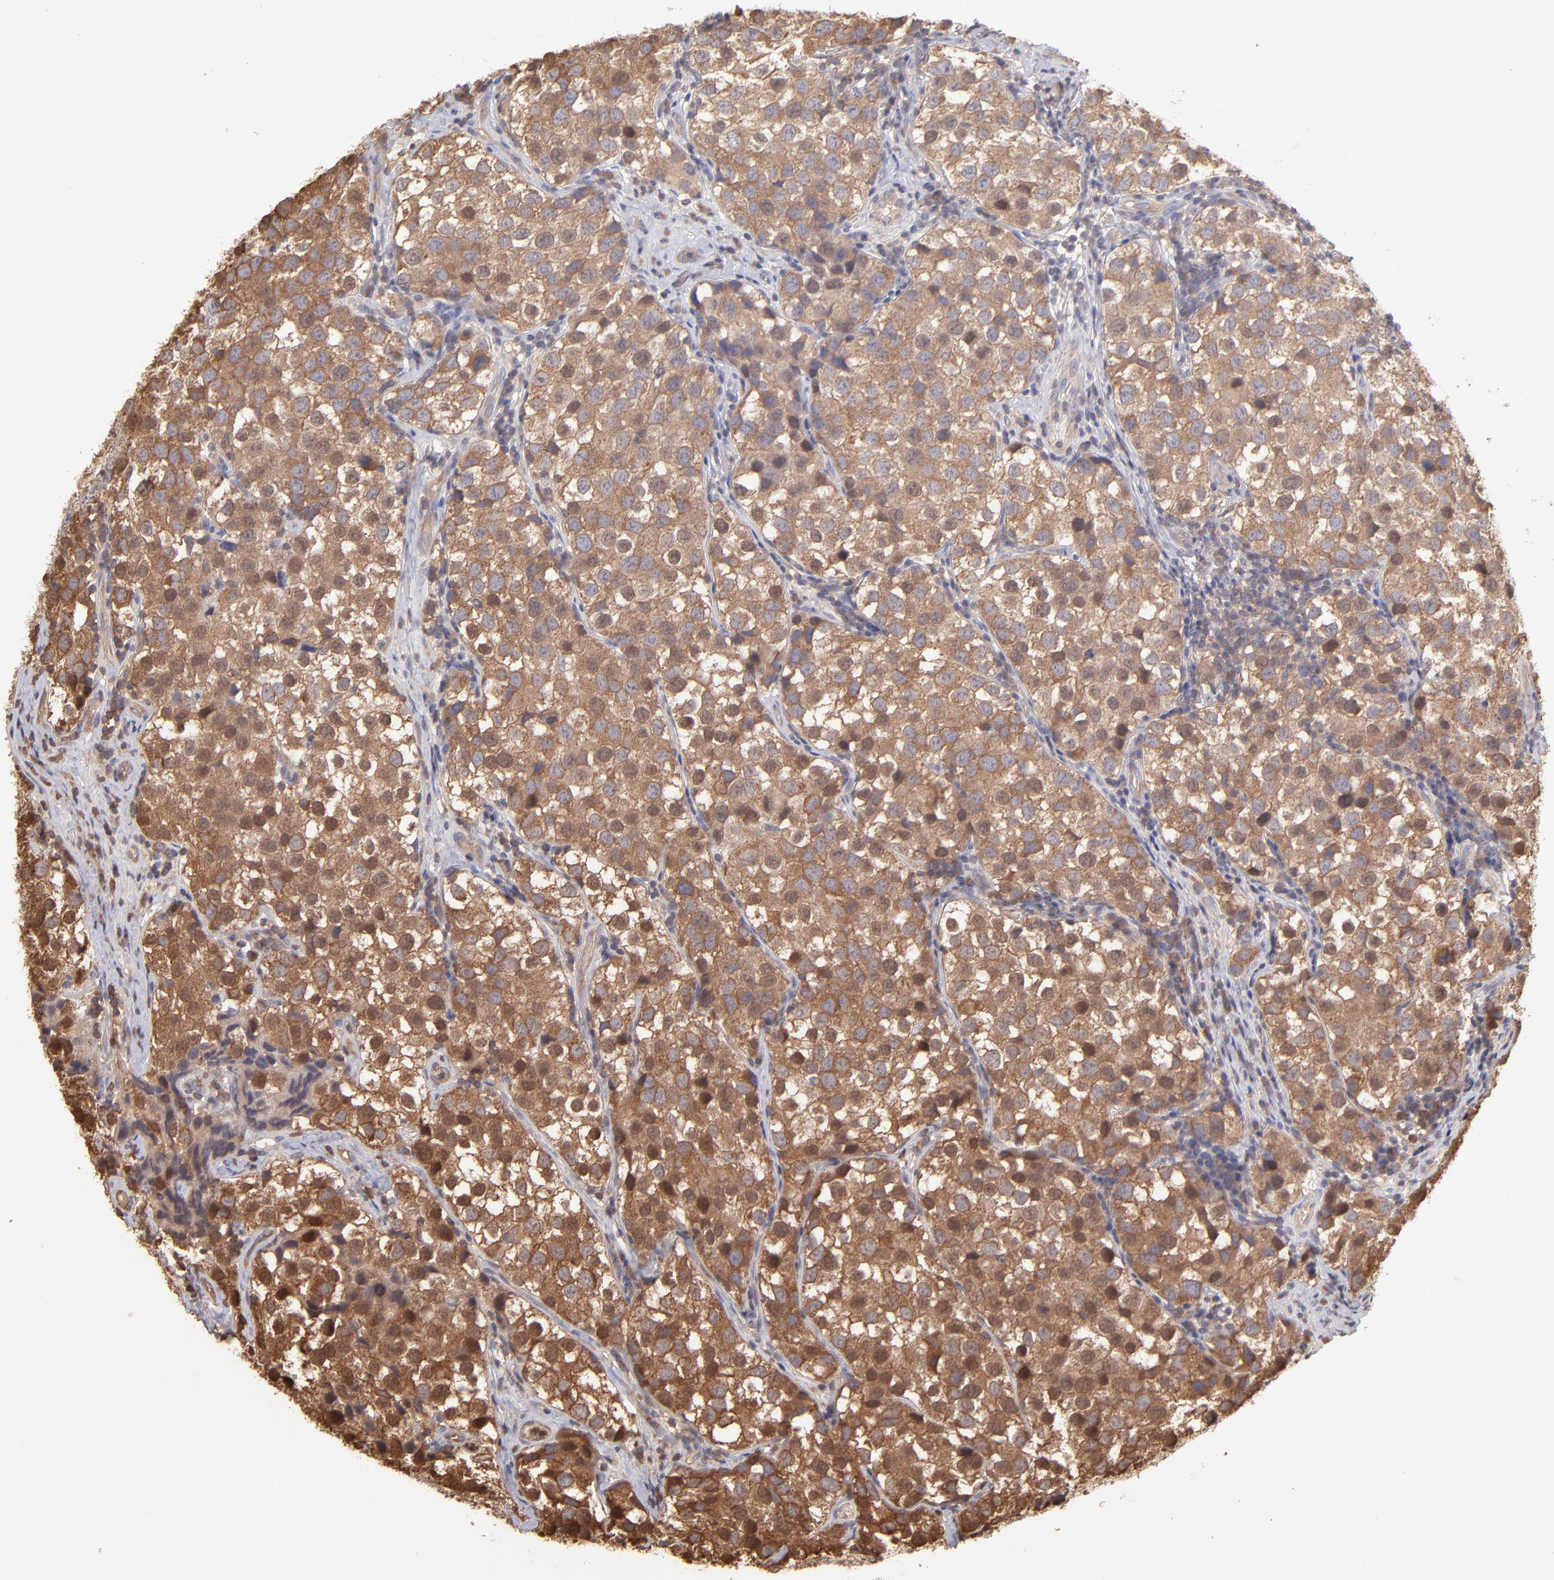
{"staining": {"intensity": "strong", "quantity": ">75%", "location": "cytoplasmic/membranous"}, "tissue": "testis cancer", "cell_type": "Tumor cells", "image_type": "cancer", "snomed": [{"axis": "morphology", "description": "Seminoma, NOS"}, {"axis": "topography", "description": "Testis"}], "caption": "A photomicrograph showing strong cytoplasmic/membranous positivity in about >75% of tumor cells in testis seminoma, as visualized by brown immunohistochemical staining.", "gene": "MAP2K2", "patient": {"sex": "male", "age": 39}}